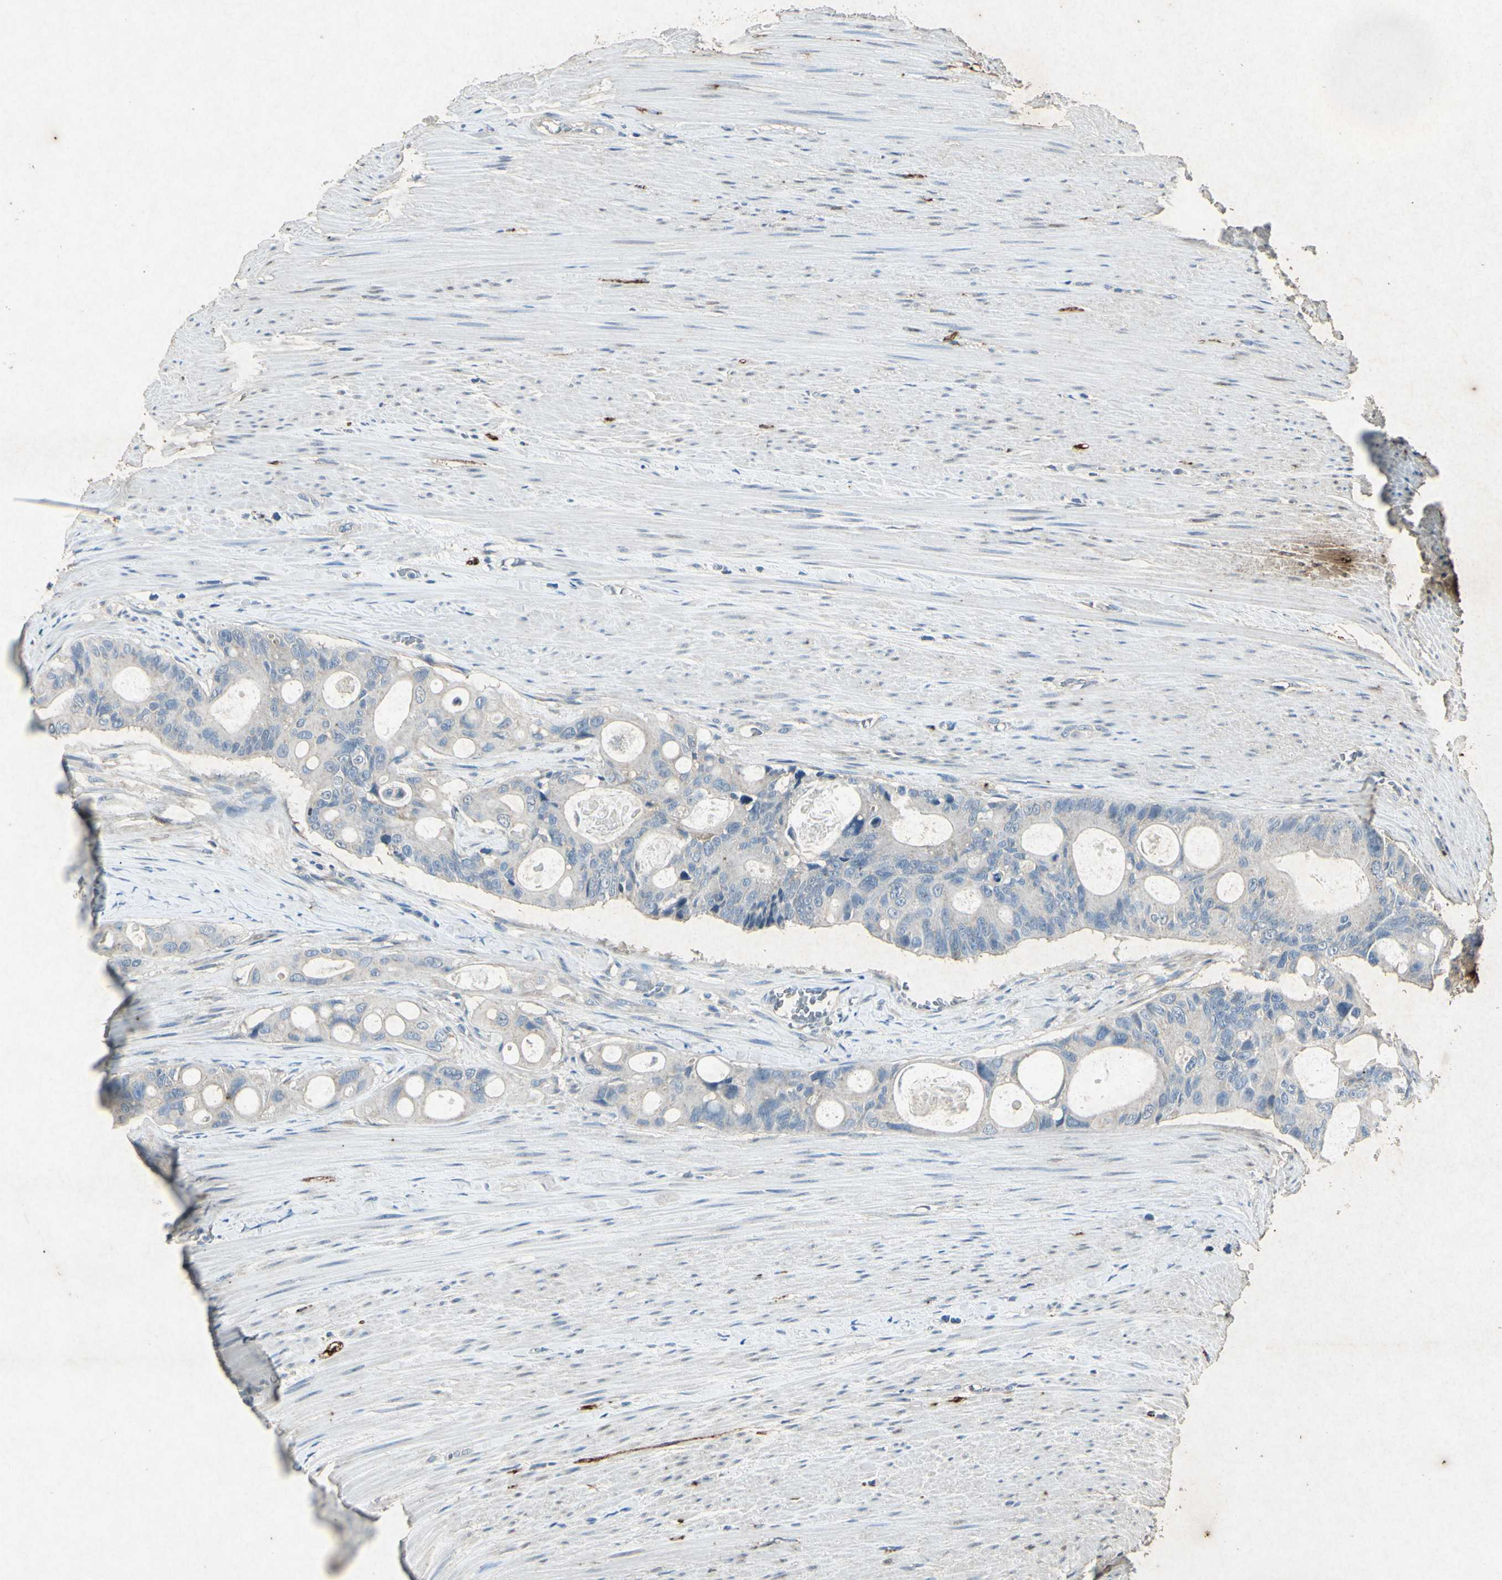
{"staining": {"intensity": "negative", "quantity": "none", "location": "none"}, "tissue": "colorectal cancer", "cell_type": "Tumor cells", "image_type": "cancer", "snomed": [{"axis": "morphology", "description": "Adenocarcinoma, NOS"}, {"axis": "topography", "description": "Colon"}], "caption": "This is an immunohistochemistry (IHC) image of colorectal cancer. There is no expression in tumor cells.", "gene": "SNAP91", "patient": {"sex": "female", "age": 57}}